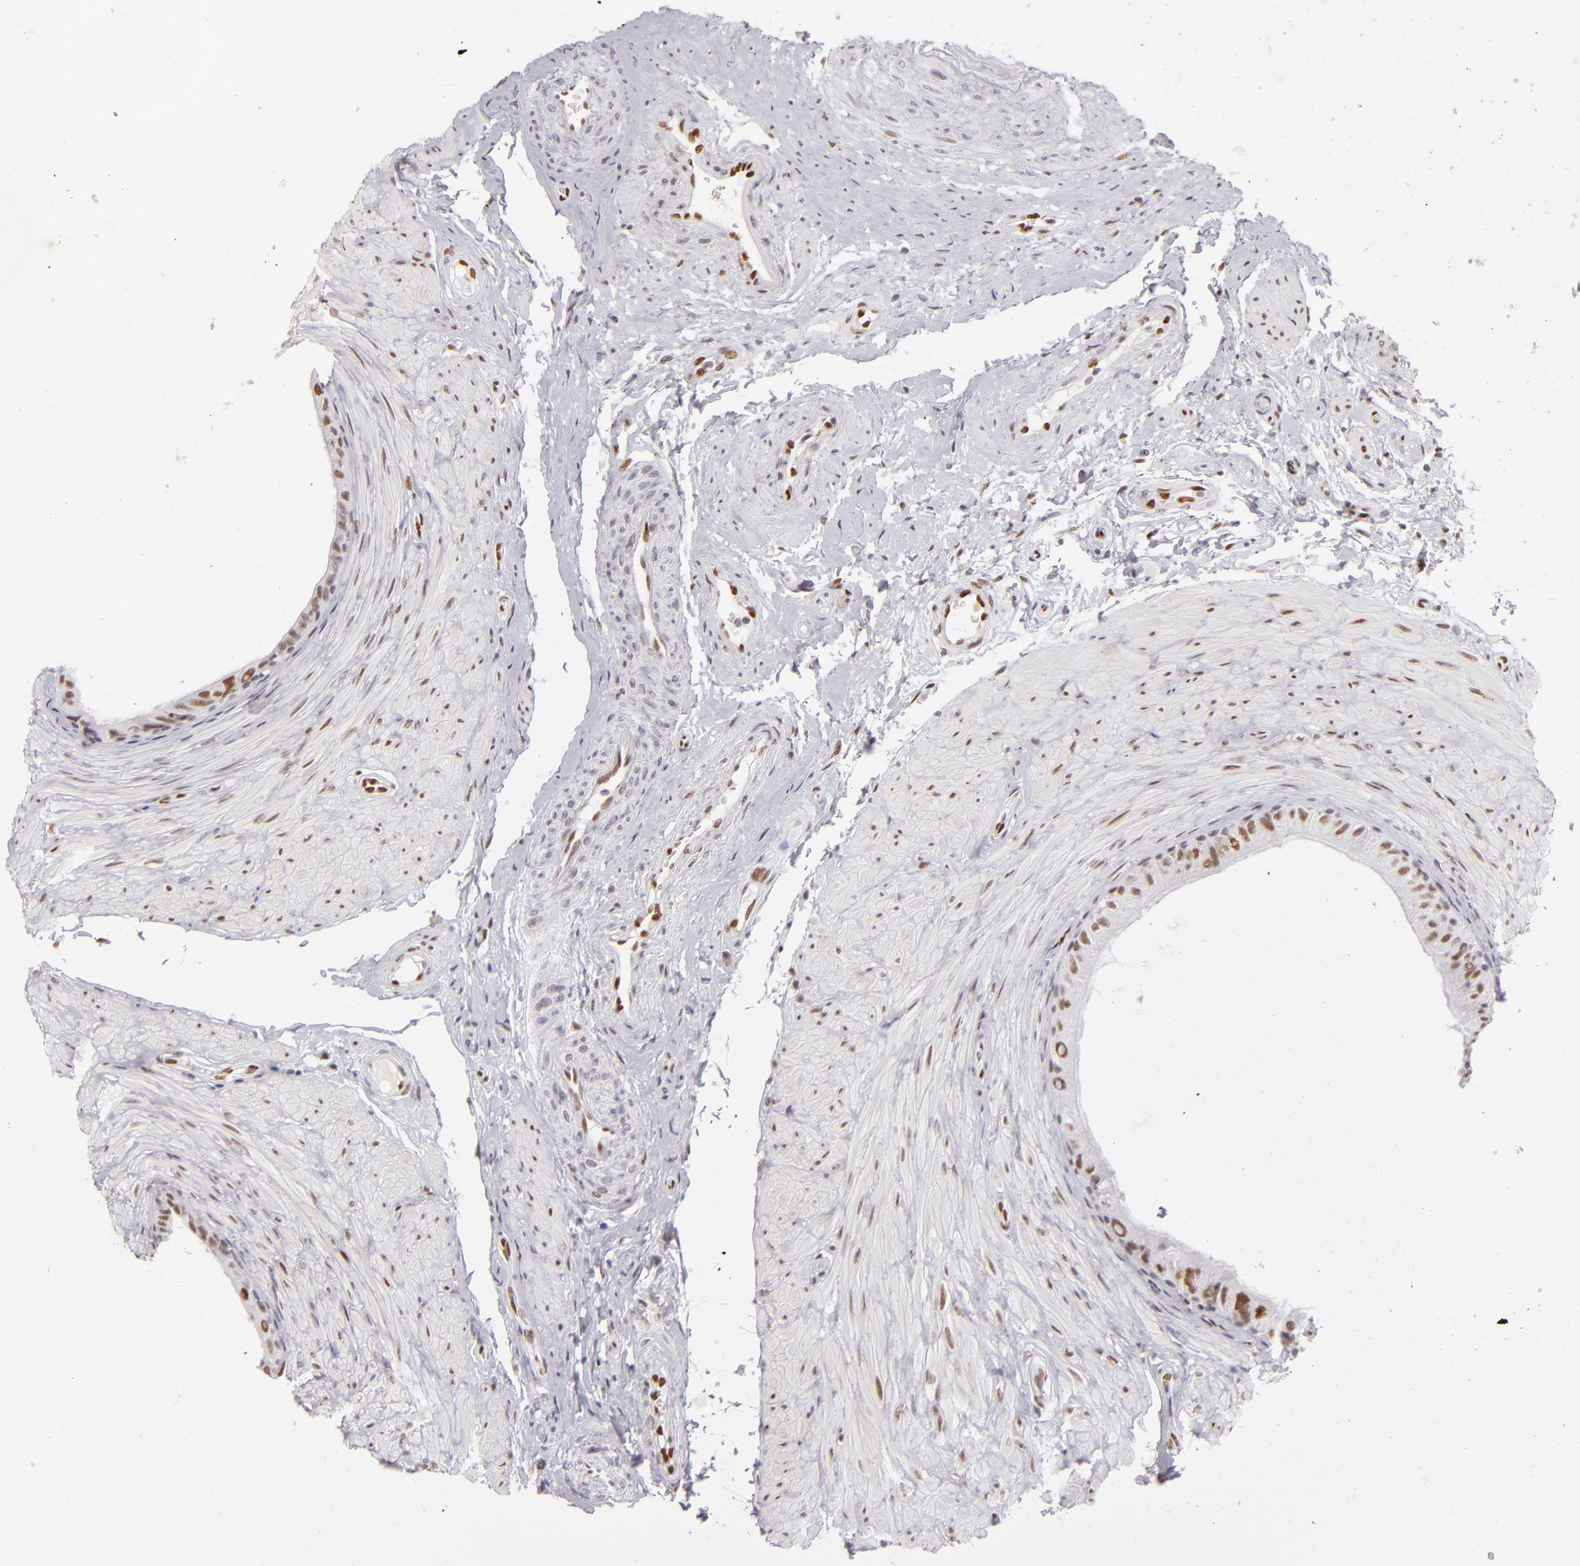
{"staining": {"intensity": "strong", "quantity": ">75%", "location": "nuclear"}, "tissue": "epididymis", "cell_type": "Glandular cells", "image_type": "normal", "snomed": [{"axis": "morphology", "description": "Normal tissue, NOS"}, {"axis": "topography", "description": "Epididymis"}], "caption": "Brown immunohistochemical staining in normal human epididymis demonstrates strong nuclear expression in about >75% of glandular cells. The staining is performed using DAB brown chromogen to label protein expression. The nuclei are counter-stained blue using hematoxylin.", "gene": "TOP3A", "patient": {"sex": "male", "age": 68}}